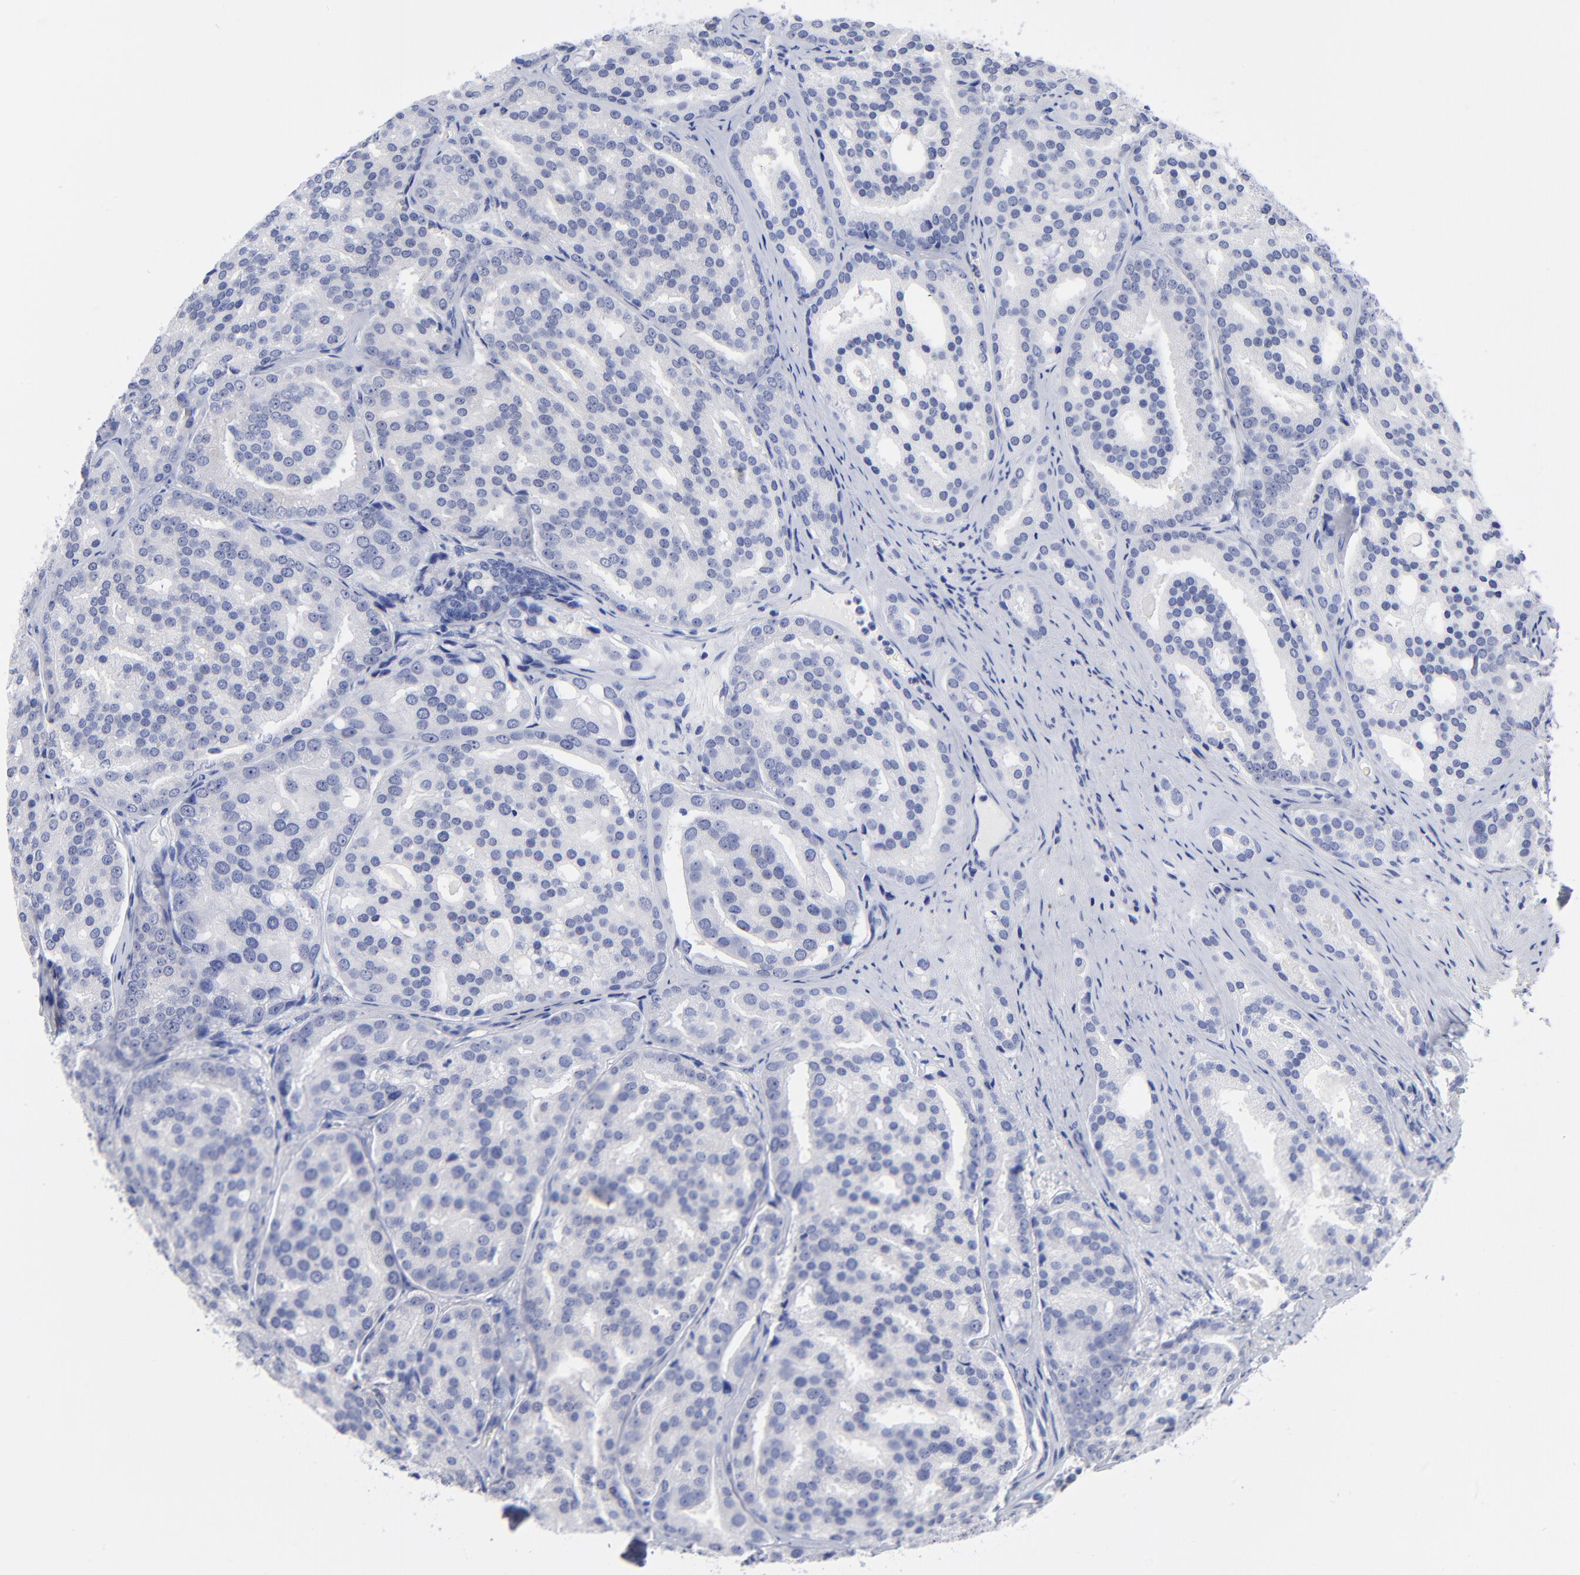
{"staining": {"intensity": "negative", "quantity": "none", "location": "none"}, "tissue": "prostate cancer", "cell_type": "Tumor cells", "image_type": "cancer", "snomed": [{"axis": "morphology", "description": "Adenocarcinoma, High grade"}, {"axis": "topography", "description": "Prostate"}], "caption": "Immunohistochemistry photomicrograph of human prostate high-grade adenocarcinoma stained for a protein (brown), which displays no positivity in tumor cells.", "gene": "ACY1", "patient": {"sex": "male", "age": 64}}